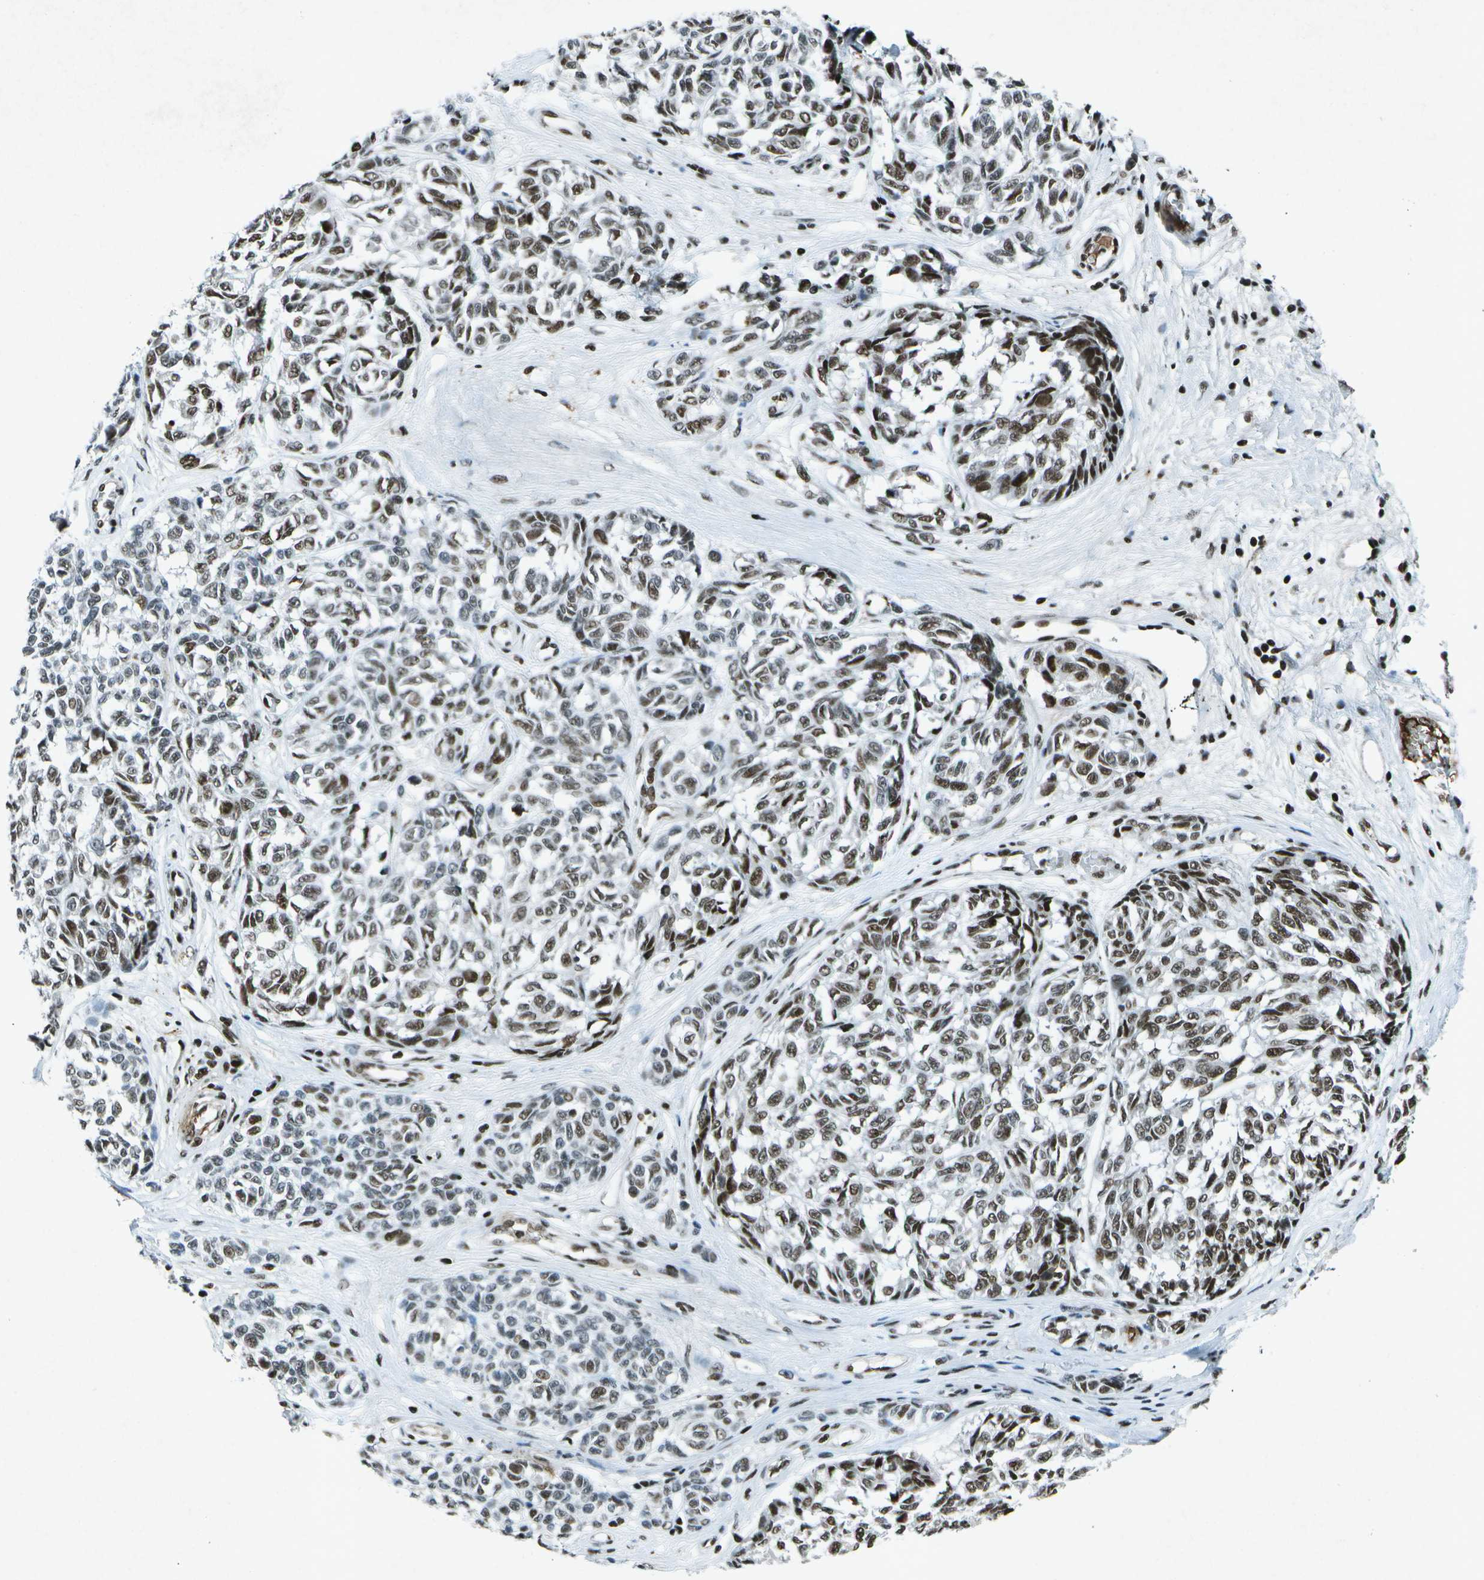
{"staining": {"intensity": "moderate", "quantity": ">75%", "location": "nuclear"}, "tissue": "melanoma", "cell_type": "Tumor cells", "image_type": "cancer", "snomed": [{"axis": "morphology", "description": "Malignant melanoma, NOS"}, {"axis": "topography", "description": "Skin"}], "caption": "This histopathology image shows immunohistochemistry (IHC) staining of human melanoma, with medium moderate nuclear expression in about >75% of tumor cells.", "gene": "MTA2", "patient": {"sex": "female", "age": 64}}